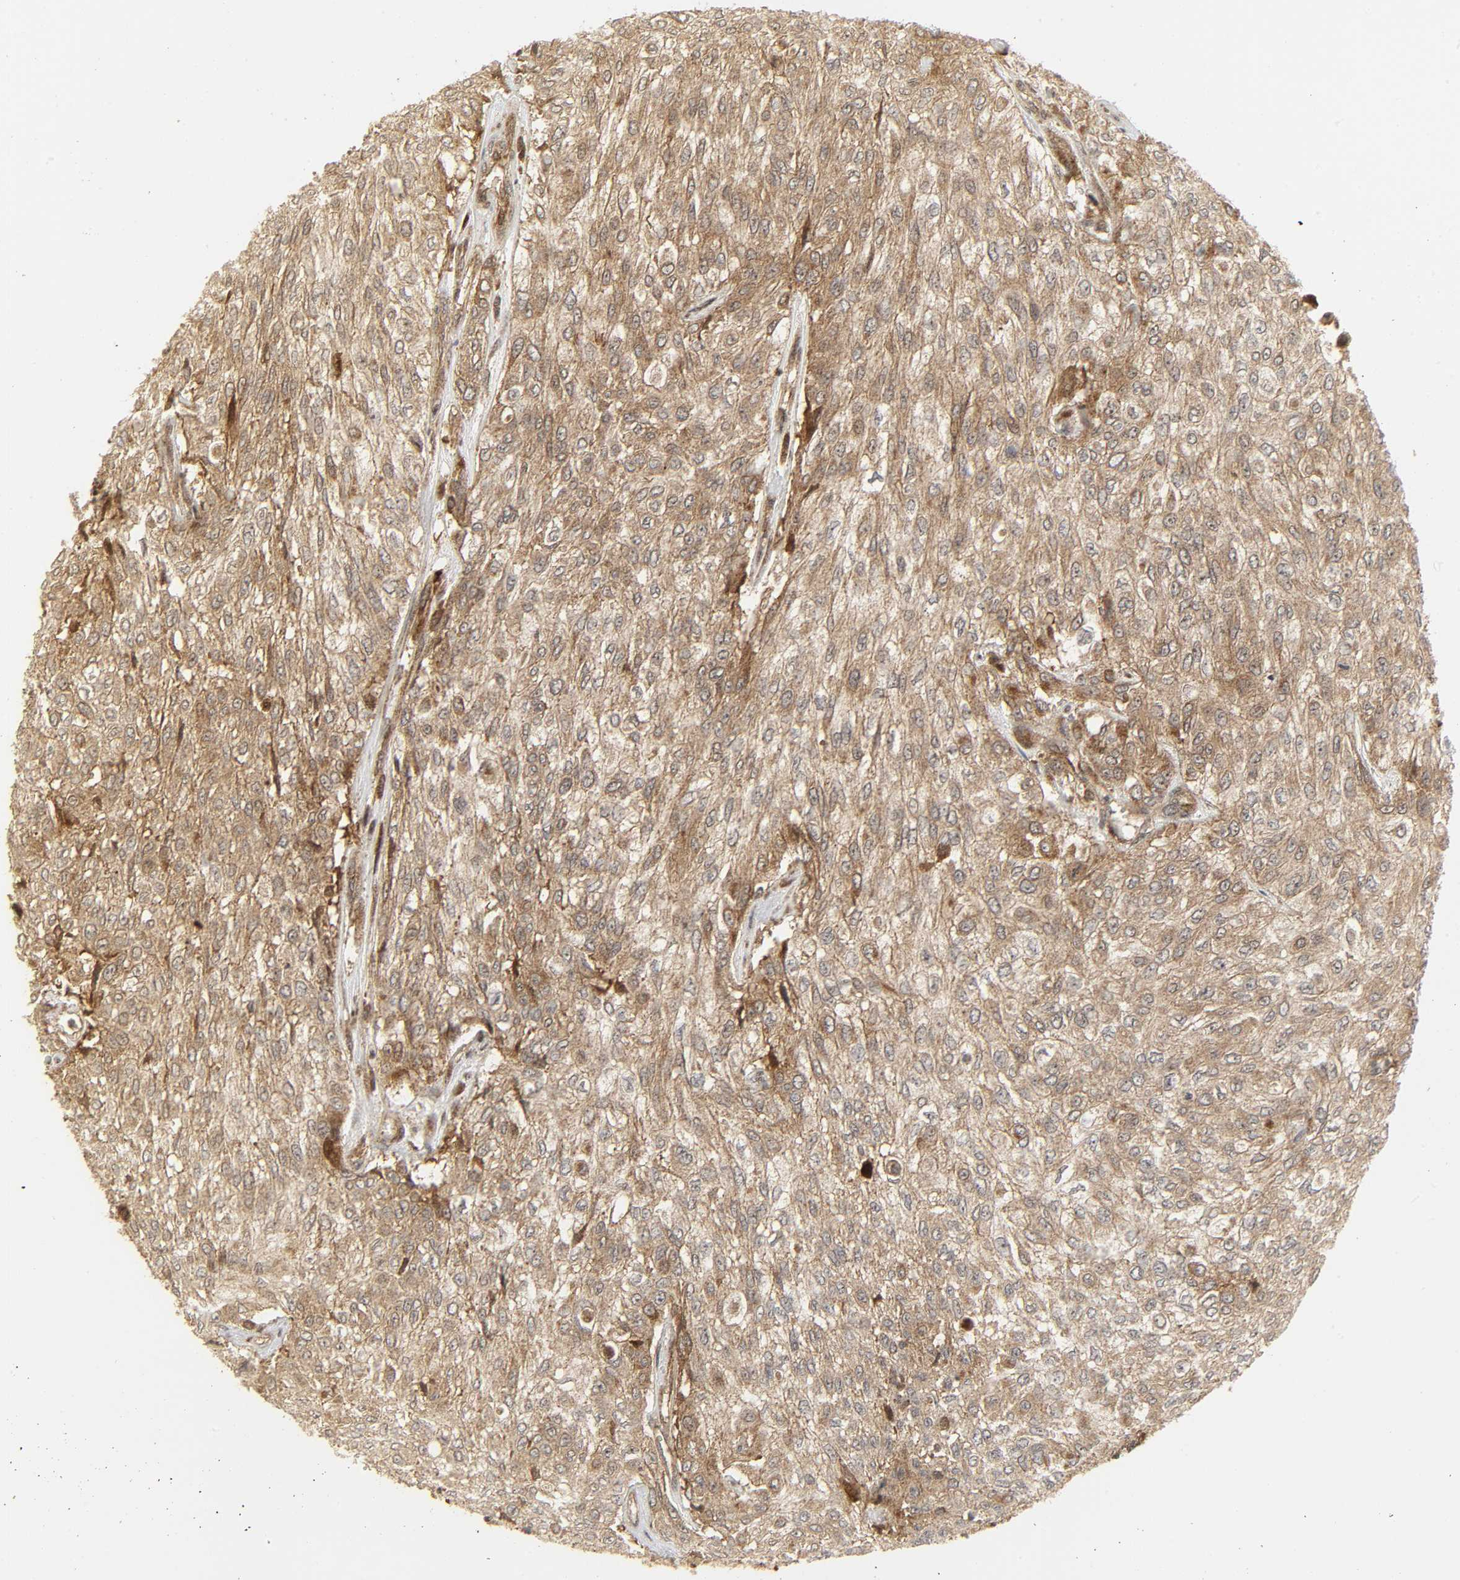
{"staining": {"intensity": "moderate", "quantity": ">75%", "location": "cytoplasmic/membranous"}, "tissue": "urothelial cancer", "cell_type": "Tumor cells", "image_type": "cancer", "snomed": [{"axis": "morphology", "description": "Urothelial carcinoma, High grade"}, {"axis": "topography", "description": "Urinary bladder"}], "caption": "IHC (DAB (3,3'-diaminobenzidine)) staining of human urothelial cancer shows moderate cytoplasmic/membranous protein positivity in approximately >75% of tumor cells.", "gene": "CHUK", "patient": {"sex": "male", "age": 57}}